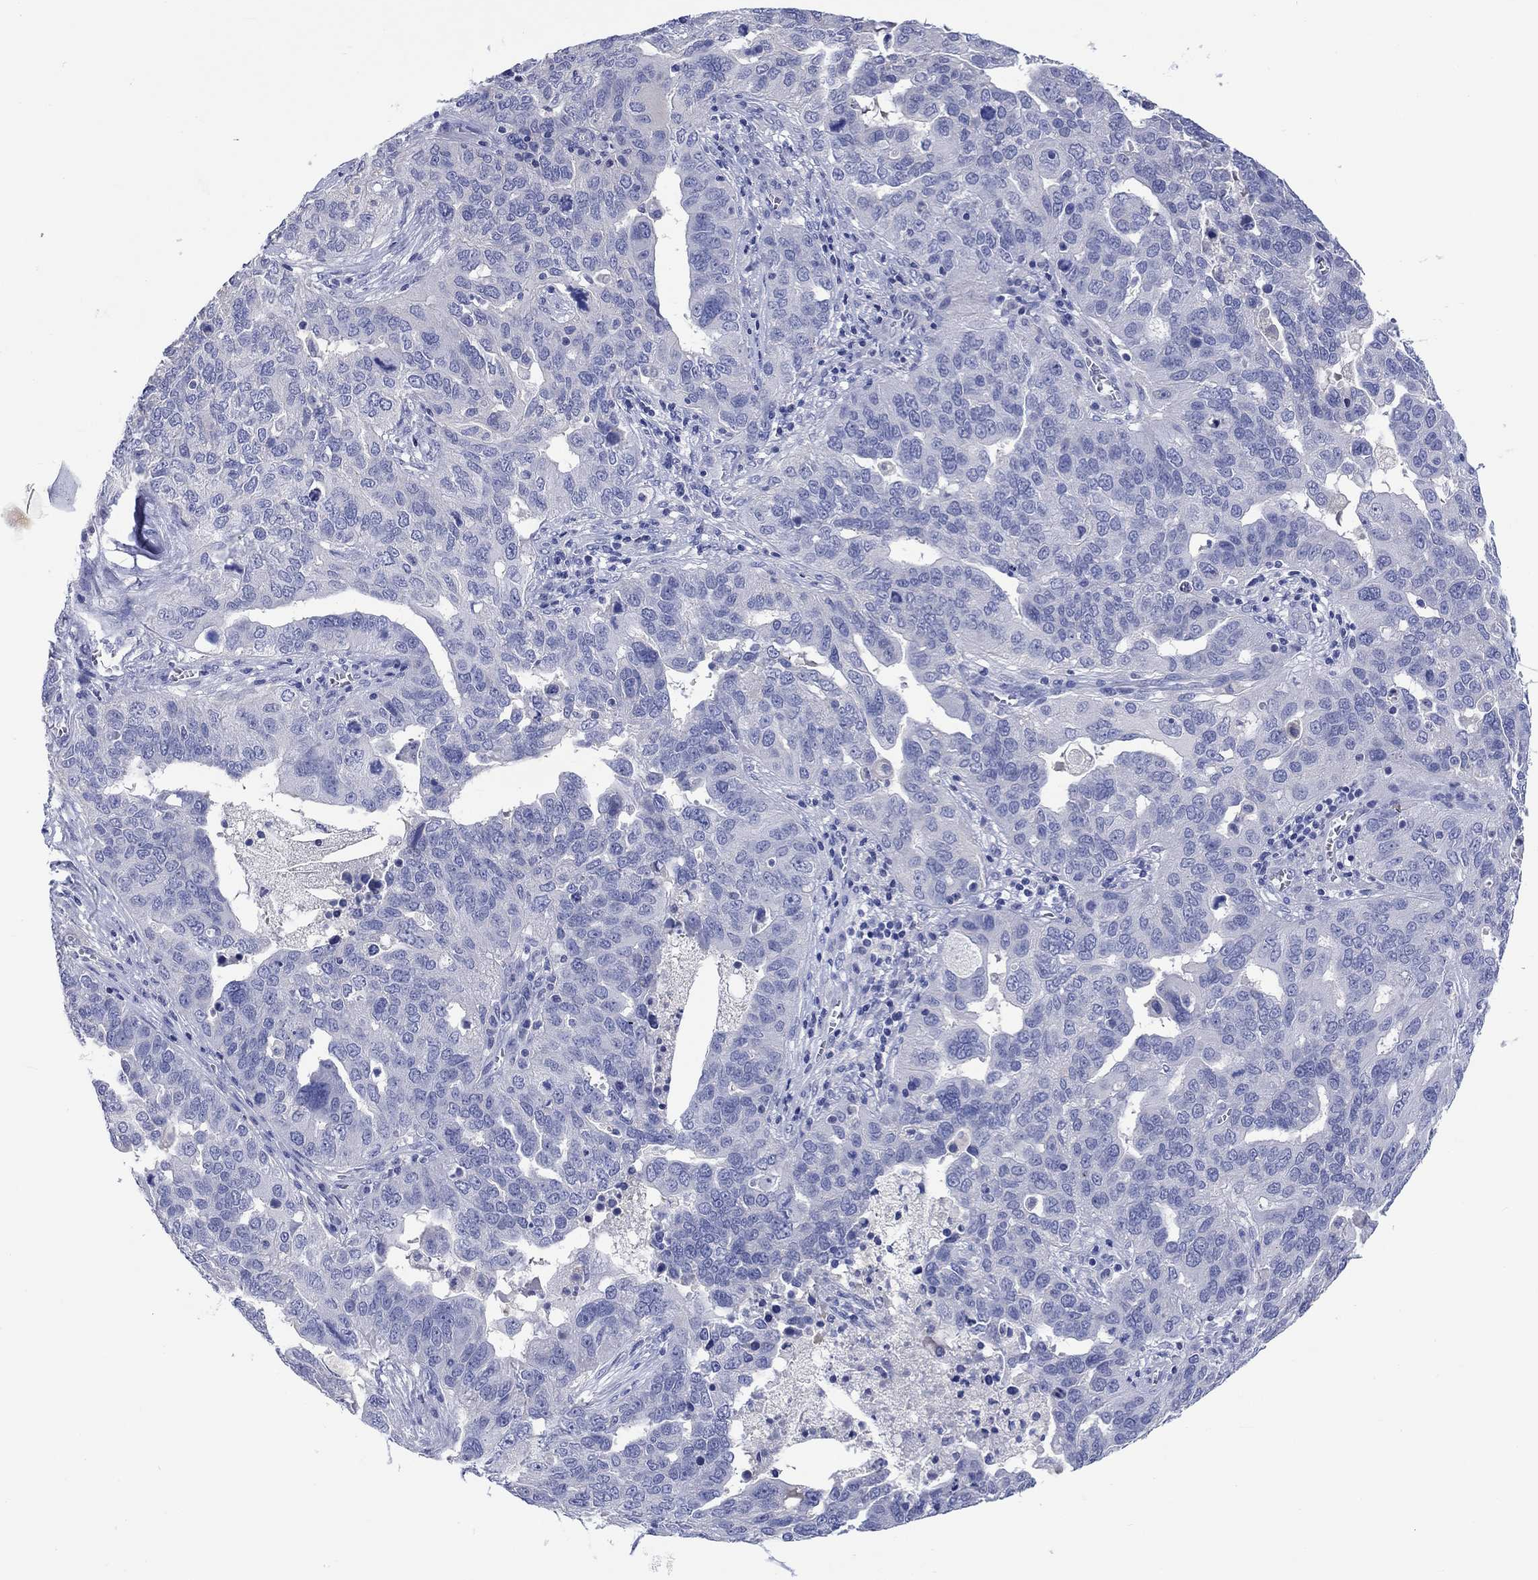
{"staining": {"intensity": "negative", "quantity": "none", "location": "none"}, "tissue": "ovarian cancer", "cell_type": "Tumor cells", "image_type": "cancer", "snomed": [{"axis": "morphology", "description": "Carcinoma, endometroid"}, {"axis": "topography", "description": "Soft tissue"}, {"axis": "topography", "description": "Ovary"}], "caption": "A histopathology image of human ovarian cancer is negative for staining in tumor cells. The staining was performed using DAB to visualize the protein expression in brown, while the nuclei were stained in blue with hematoxylin (Magnification: 20x).", "gene": "TOMM20L", "patient": {"sex": "female", "age": 52}}